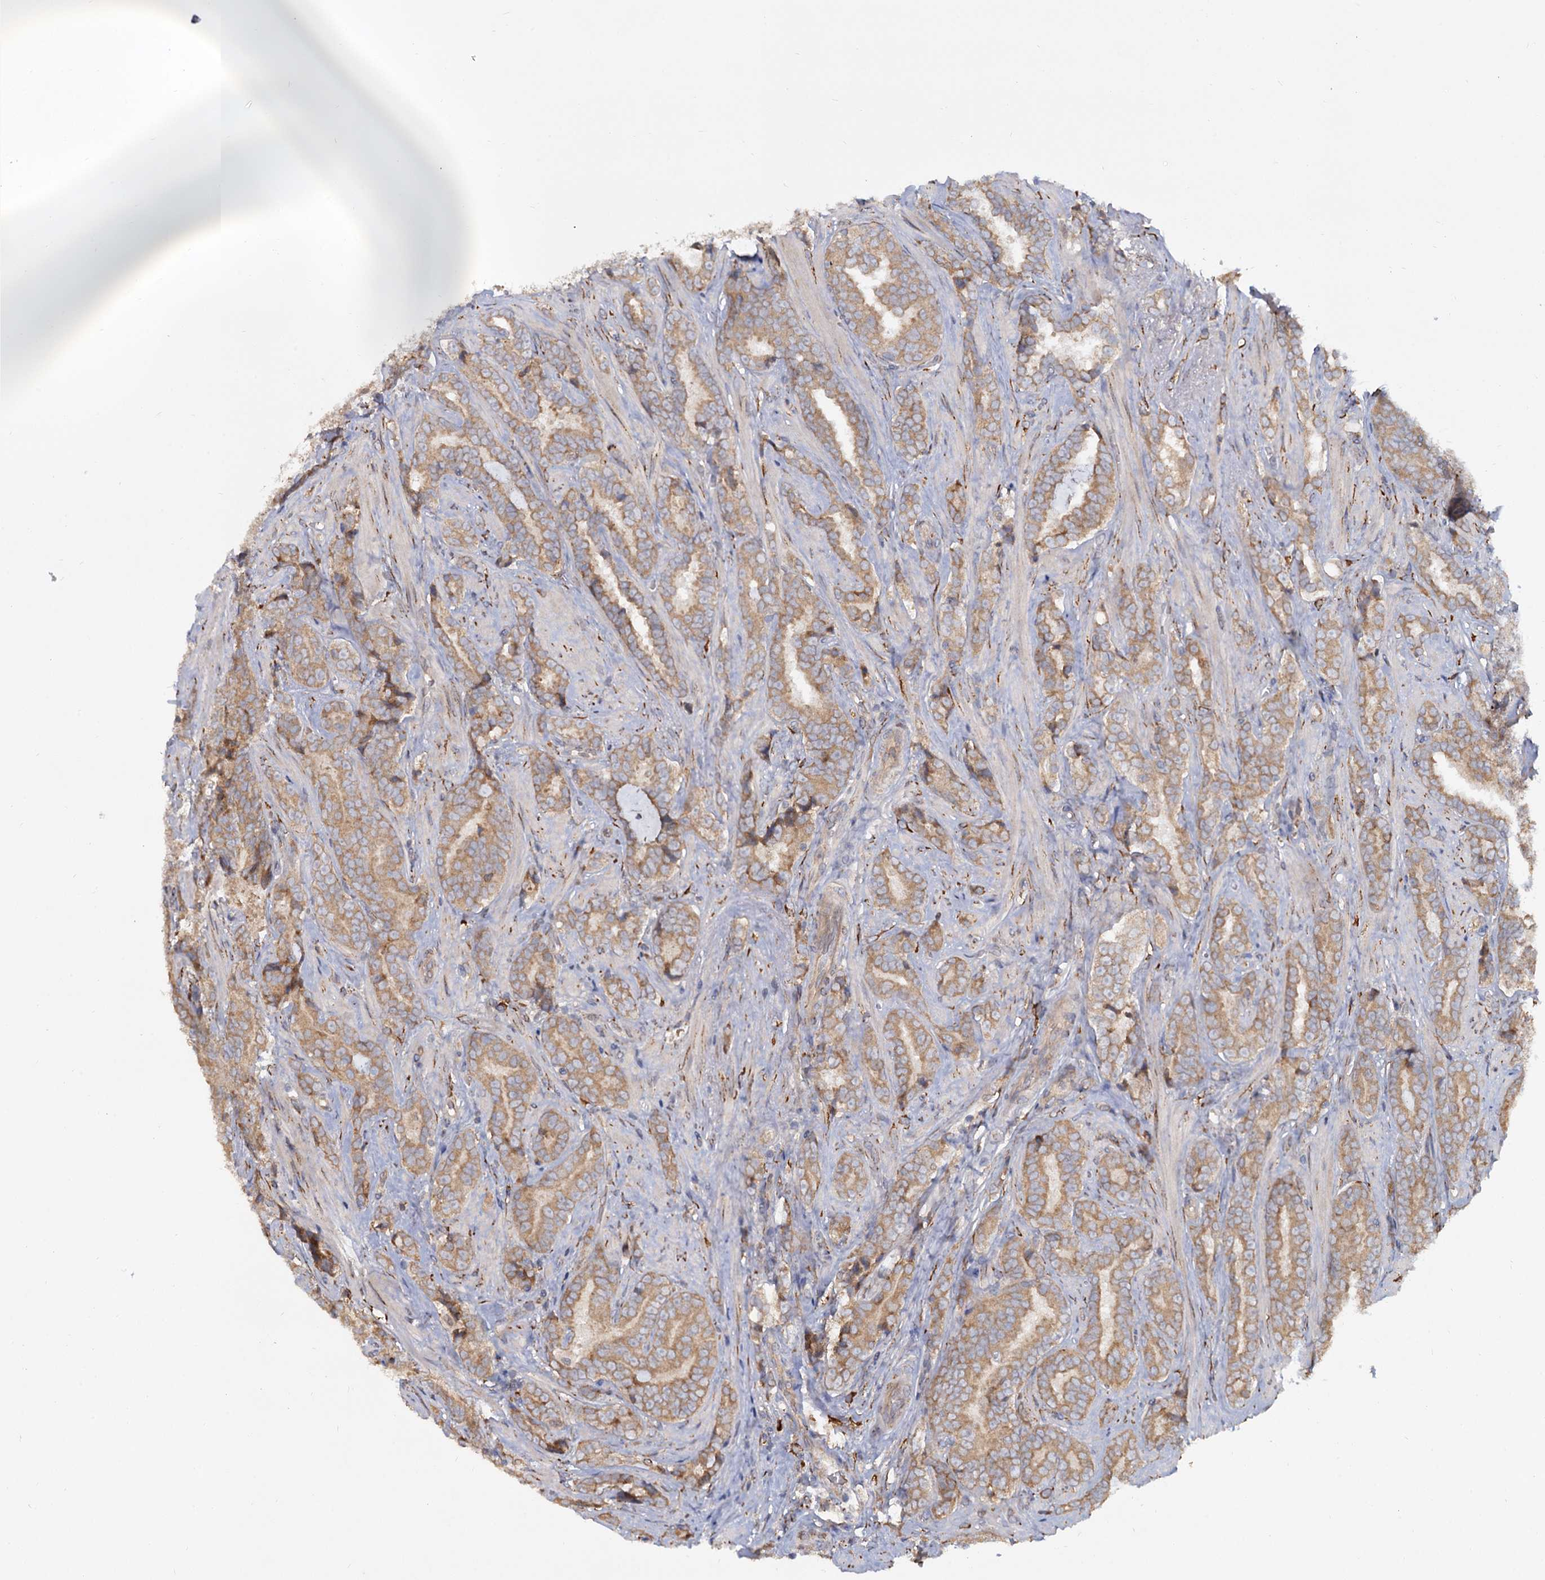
{"staining": {"intensity": "moderate", "quantity": ">75%", "location": "cytoplasmic/membranous"}, "tissue": "prostate cancer", "cell_type": "Tumor cells", "image_type": "cancer", "snomed": [{"axis": "morphology", "description": "Adenocarcinoma, High grade"}, {"axis": "topography", "description": "Prostate and seminal vesicle, NOS"}], "caption": "About >75% of tumor cells in prostate high-grade adenocarcinoma exhibit moderate cytoplasmic/membranous protein positivity as visualized by brown immunohistochemical staining.", "gene": "LRRC51", "patient": {"sex": "male", "age": 67}}